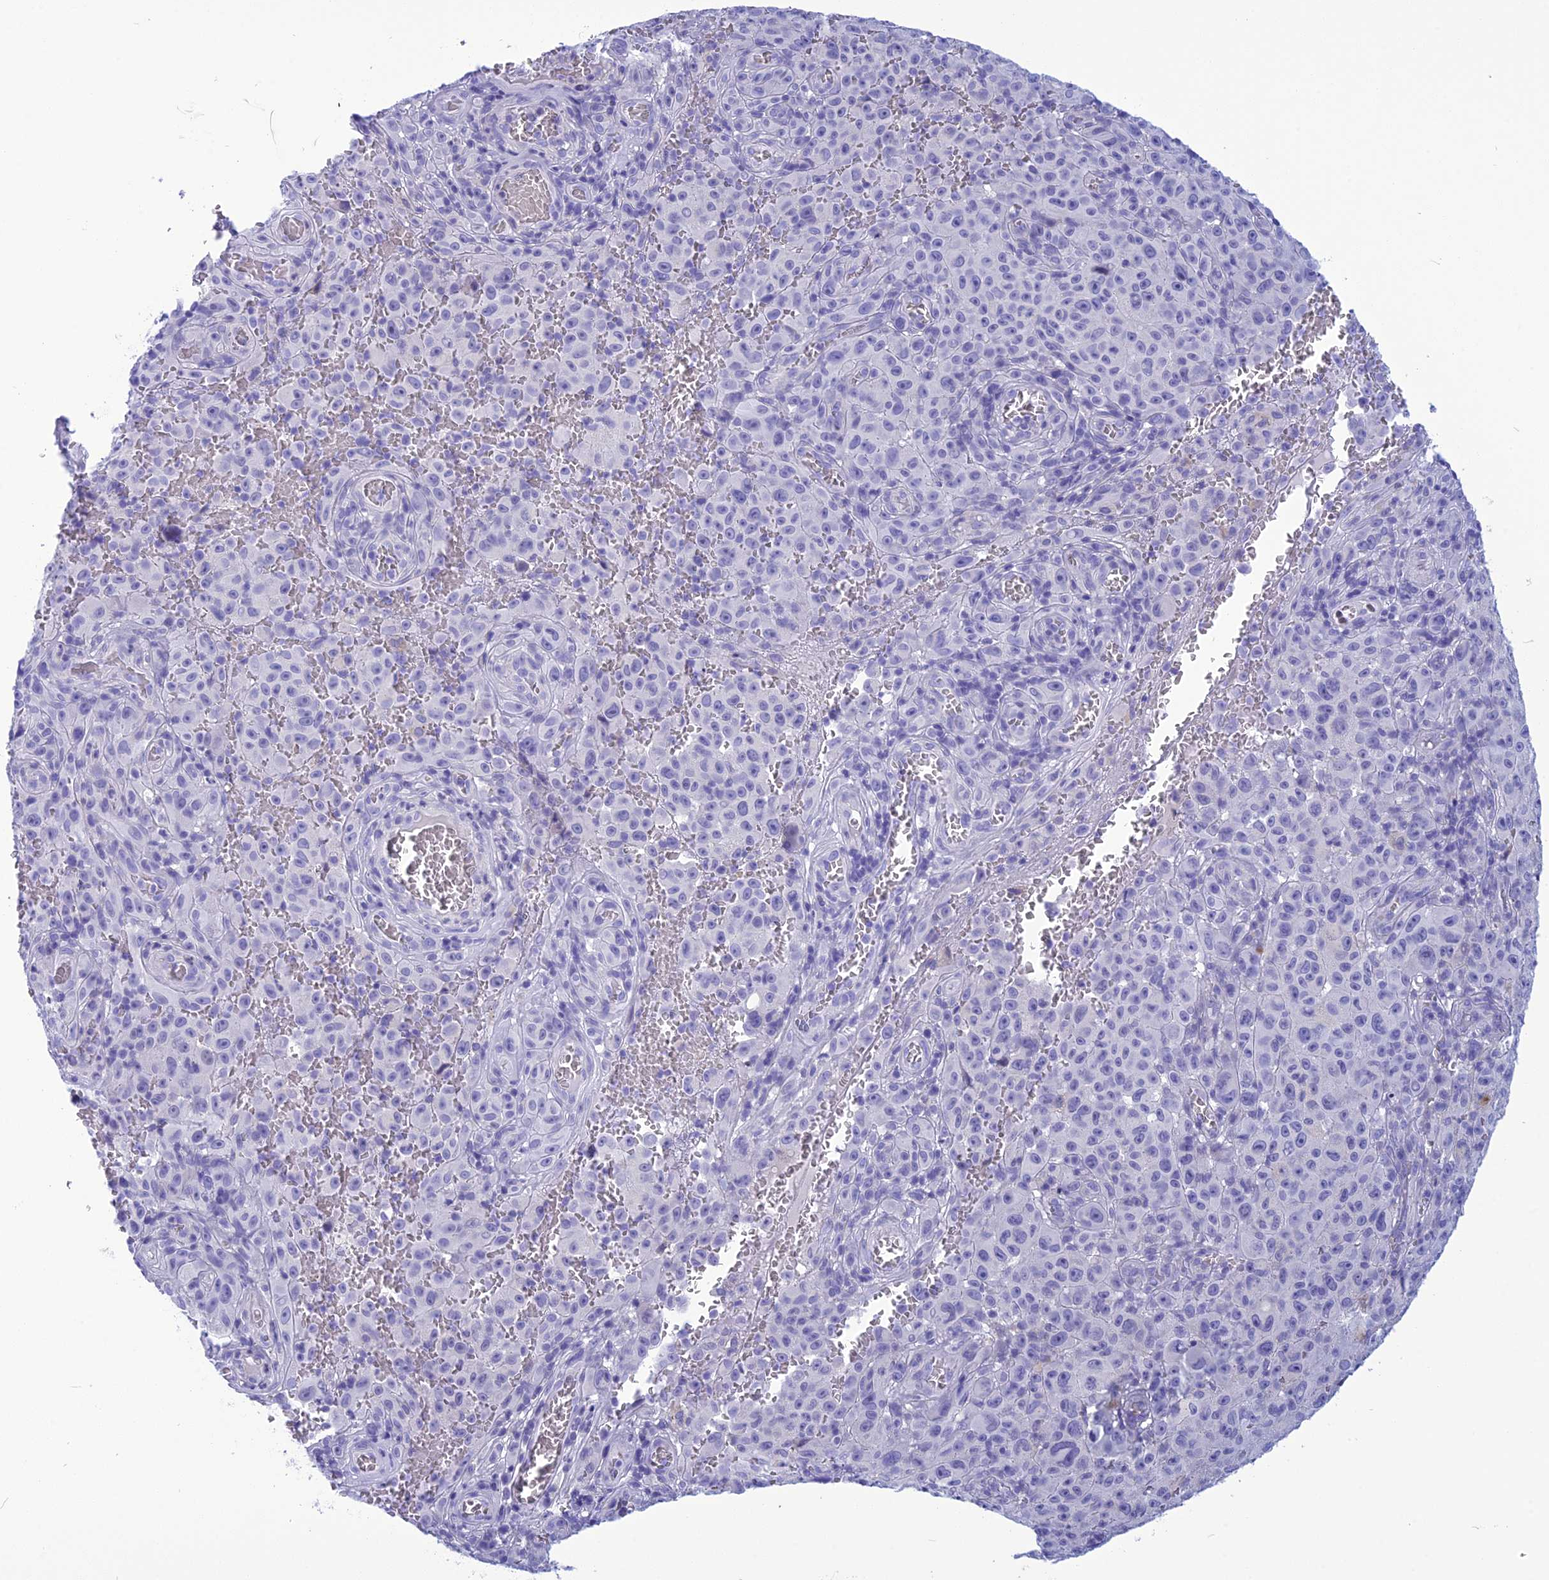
{"staining": {"intensity": "negative", "quantity": "none", "location": "none"}, "tissue": "melanoma", "cell_type": "Tumor cells", "image_type": "cancer", "snomed": [{"axis": "morphology", "description": "Malignant melanoma, NOS"}, {"axis": "topography", "description": "Skin"}], "caption": "A high-resolution histopathology image shows immunohistochemistry (IHC) staining of malignant melanoma, which displays no significant positivity in tumor cells.", "gene": "BBS2", "patient": {"sex": "female", "age": 82}}